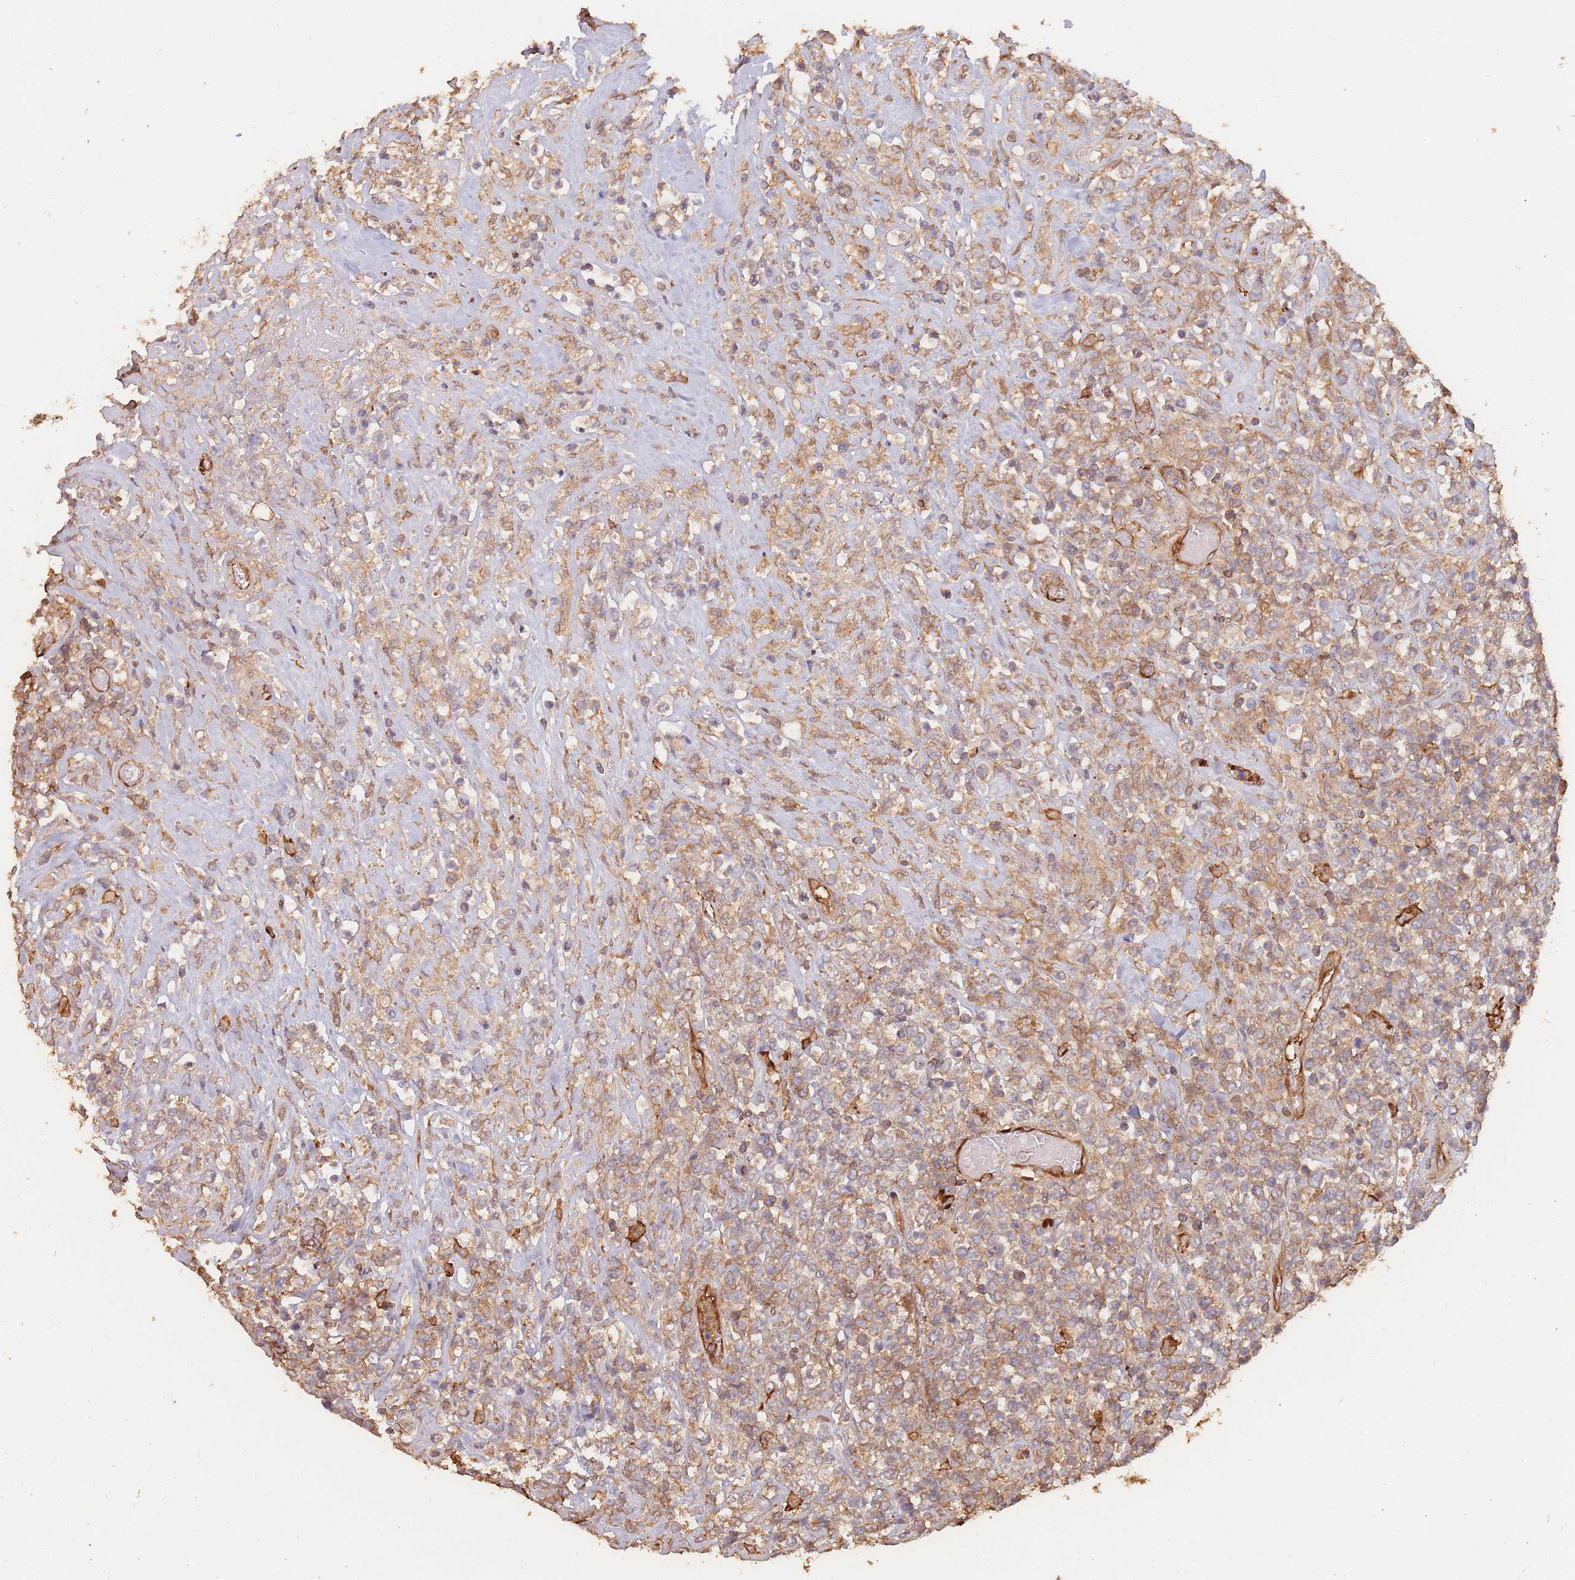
{"staining": {"intensity": "moderate", "quantity": ">75%", "location": "cytoplasmic/membranous"}, "tissue": "lymphoma", "cell_type": "Tumor cells", "image_type": "cancer", "snomed": [{"axis": "morphology", "description": "Malignant lymphoma, non-Hodgkin's type, High grade"}, {"axis": "topography", "description": "Soft tissue"}], "caption": "The image exhibits a brown stain indicating the presence of a protein in the cytoplasmic/membranous of tumor cells in lymphoma.", "gene": "PLS3", "patient": {"sex": "female", "age": 56}}